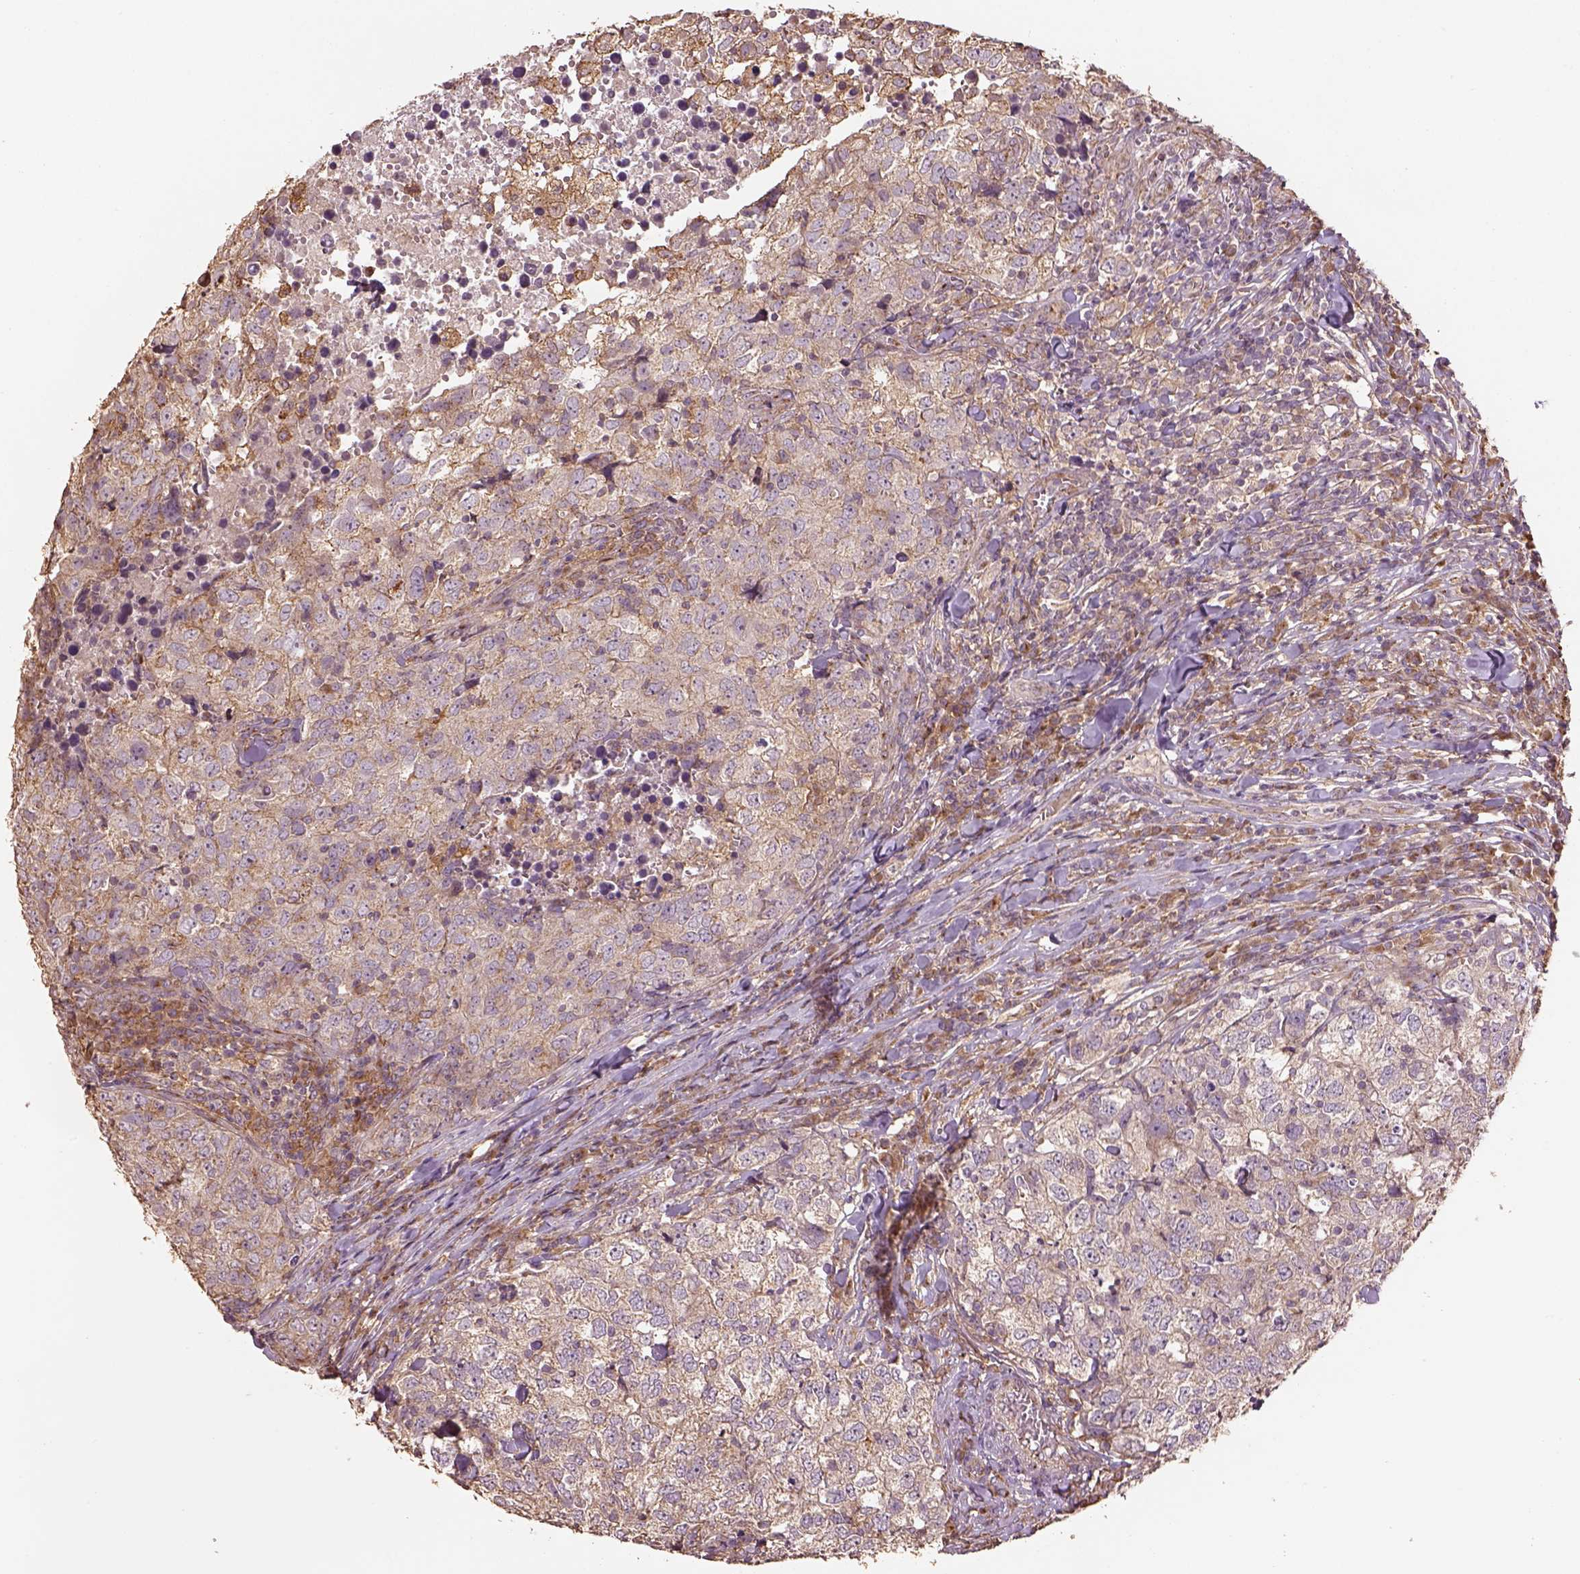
{"staining": {"intensity": "weak", "quantity": ">75%", "location": "cytoplasmic/membranous"}, "tissue": "breast cancer", "cell_type": "Tumor cells", "image_type": "cancer", "snomed": [{"axis": "morphology", "description": "Duct carcinoma"}, {"axis": "topography", "description": "Breast"}], "caption": "IHC micrograph of neoplastic tissue: human breast cancer (invasive ductal carcinoma) stained using immunohistochemistry exhibits low levels of weak protein expression localized specifically in the cytoplasmic/membranous of tumor cells, appearing as a cytoplasmic/membranous brown color.", "gene": "AP1B1", "patient": {"sex": "female", "age": 30}}